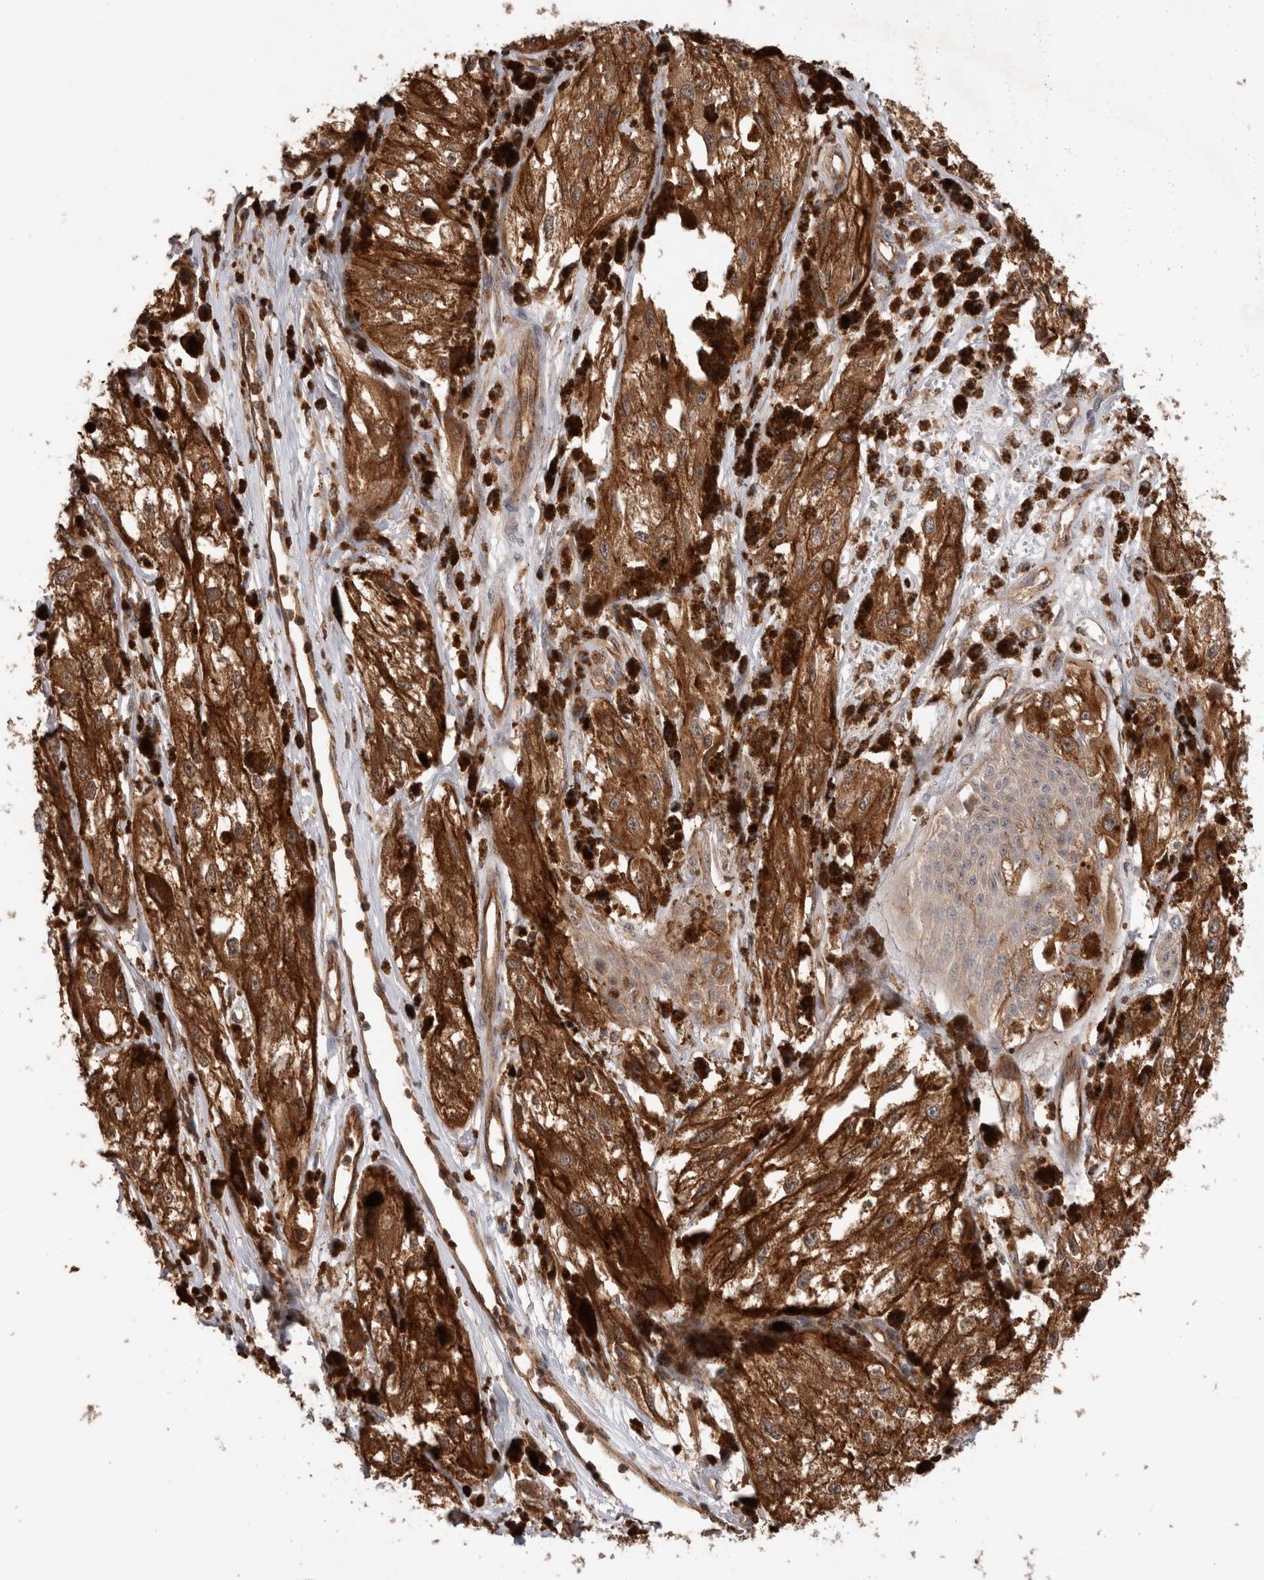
{"staining": {"intensity": "strong", "quantity": ">75%", "location": "cytoplasmic/membranous"}, "tissue": "melanoma", "cell_type": "Tumor cells", "image_type": "cancer", "snomed": [{"axis": "morphology", "description": "Malignant melanoma, NOS"}, {"axis": "topography", "description": "Skin"}], "caption": "Immunohistochemistry (IHC) of human malignant melanoma displays high levels of strong cytoplasmic/membranous staining in about >75% of tumor cells.", "gene": "BNIP2", "patient": {"sex": "male", "age": 88}}